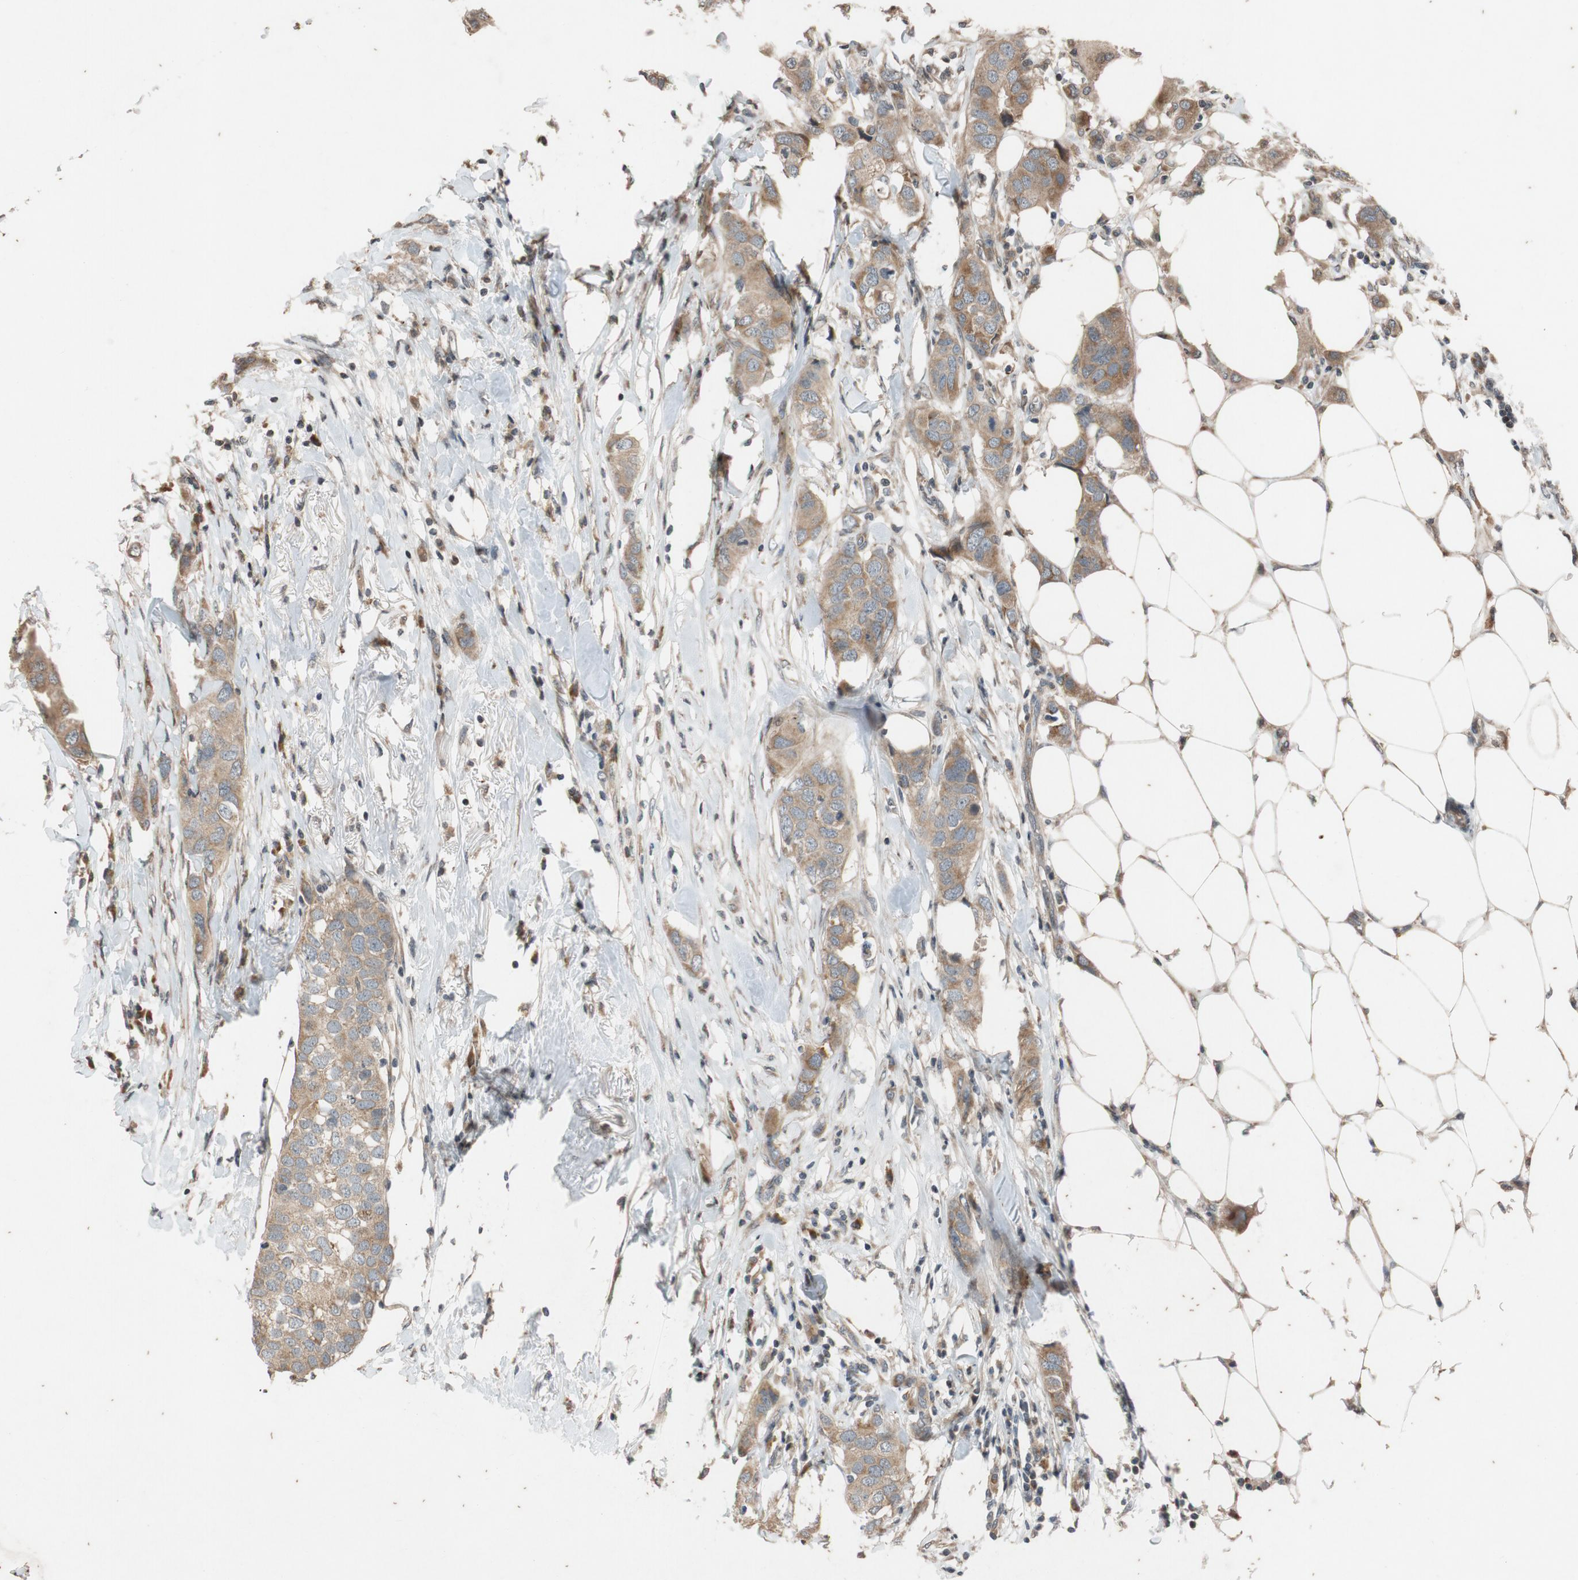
{"staining": {"intensity": "moderate", "quantity": ">75%", "location": "cytoplasmic/membranous"}, "tissue": "breast cancer", "cell_type": "Tumor cells", "image_type": "cancer", "snomed": [{"axis": "morphology", "description": "Duct carcinoma"}, {"axis": "topography", "description": "Breast"}], "caption": "Immunohistochemical staining of human breast cancer demonstrates medium levels of moderate cytoplasmic/membranous protein staining in about >75% of tumor cells.", "gene": "ATP2C1", "patient": {"sex": "female", "age": 50}}